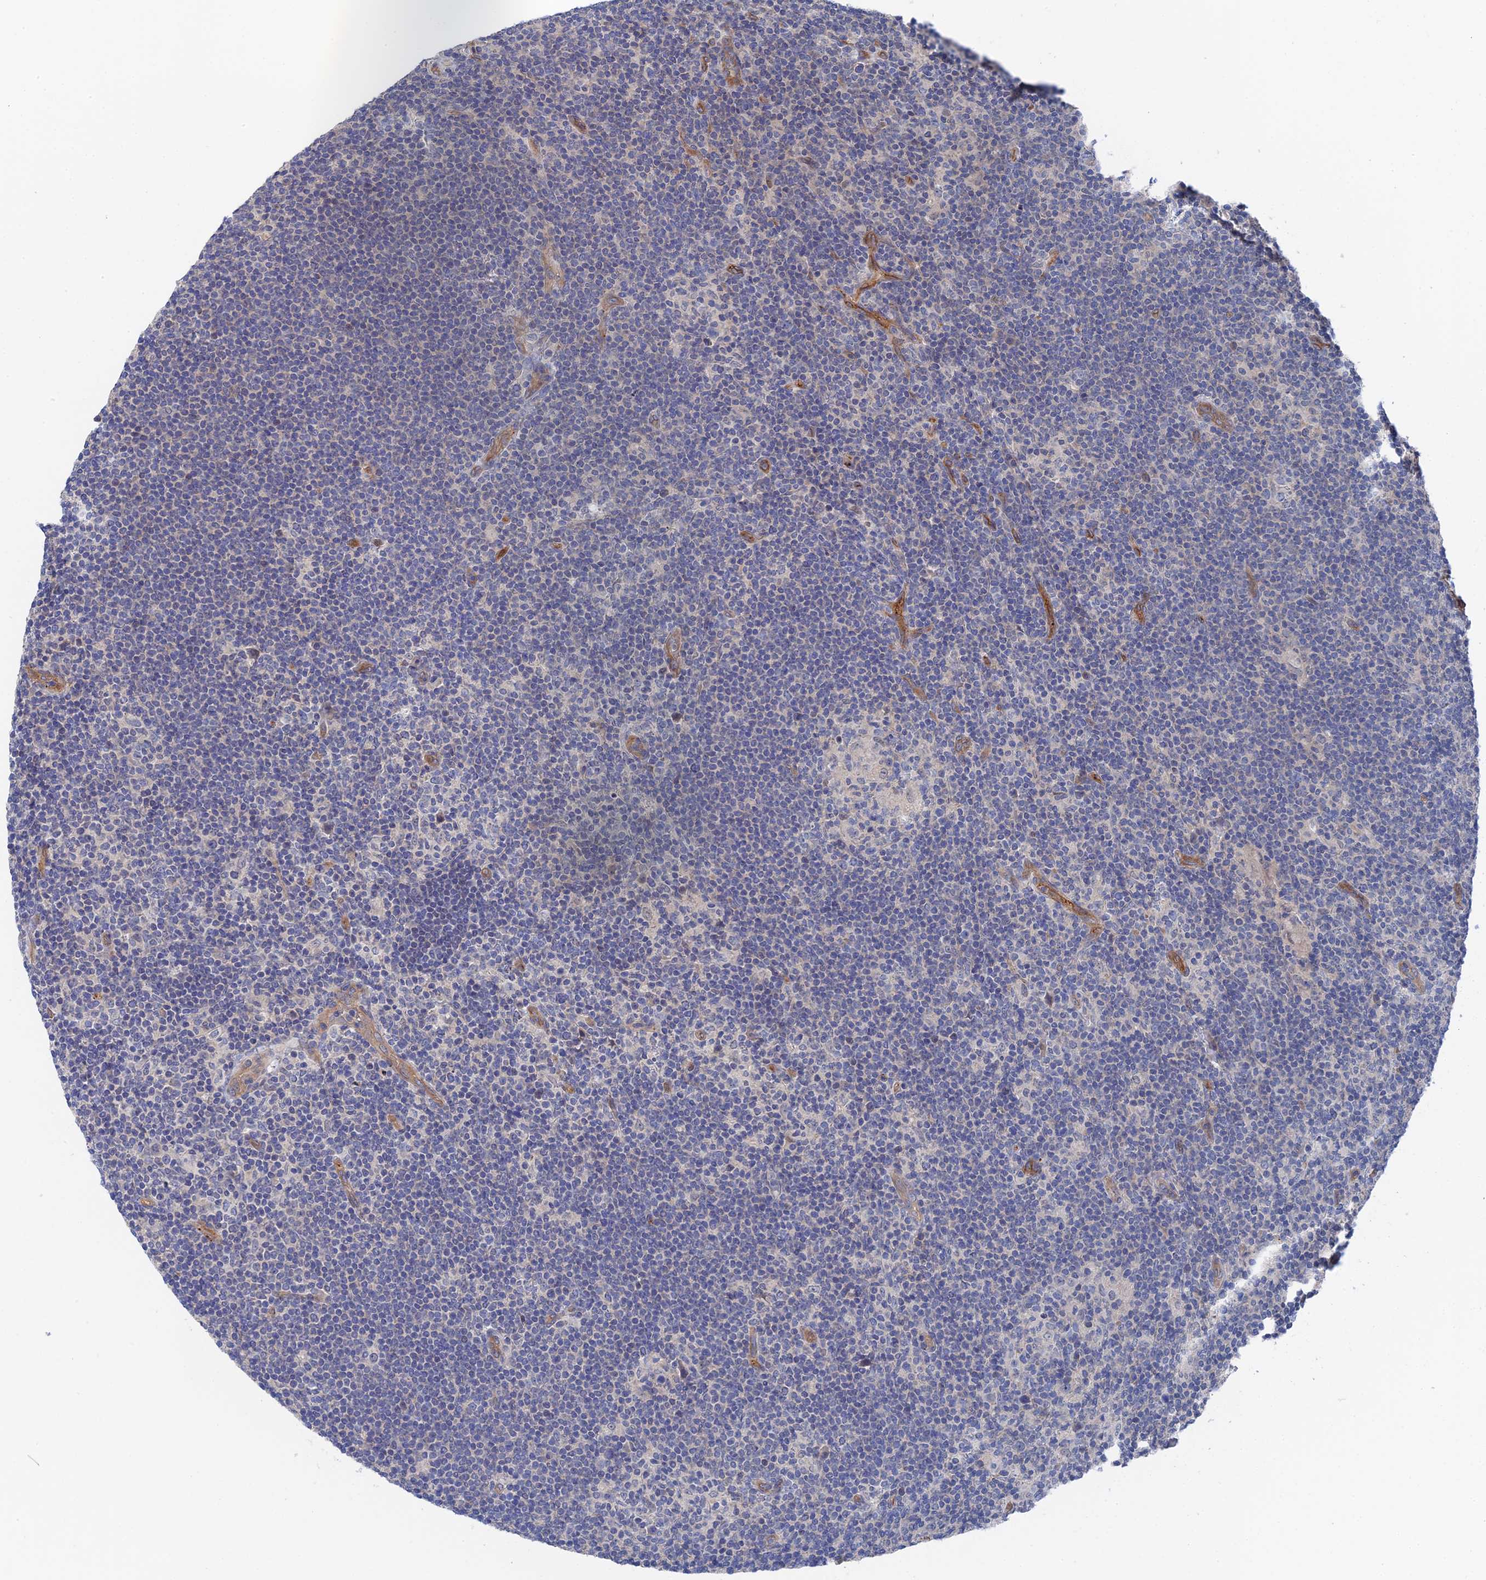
{"staining": {"intensity": "negative", "quantity": "none", "location": "none"}, "tissue": "lymphoma", "cell_type": "Tumor cells", "image_type": "cancer", "snomed": [{"axis": "morphology", "description": "Hodgkin's disease, NOS"}, {"axis": "topography", "description": "Lymph node"}], "caption": "This is an IHC micrograph of lymphoma. There is no positivity in tumor cells.", "gene": "MTHFSD", "patient": {"sex": "female", "age": 57}}